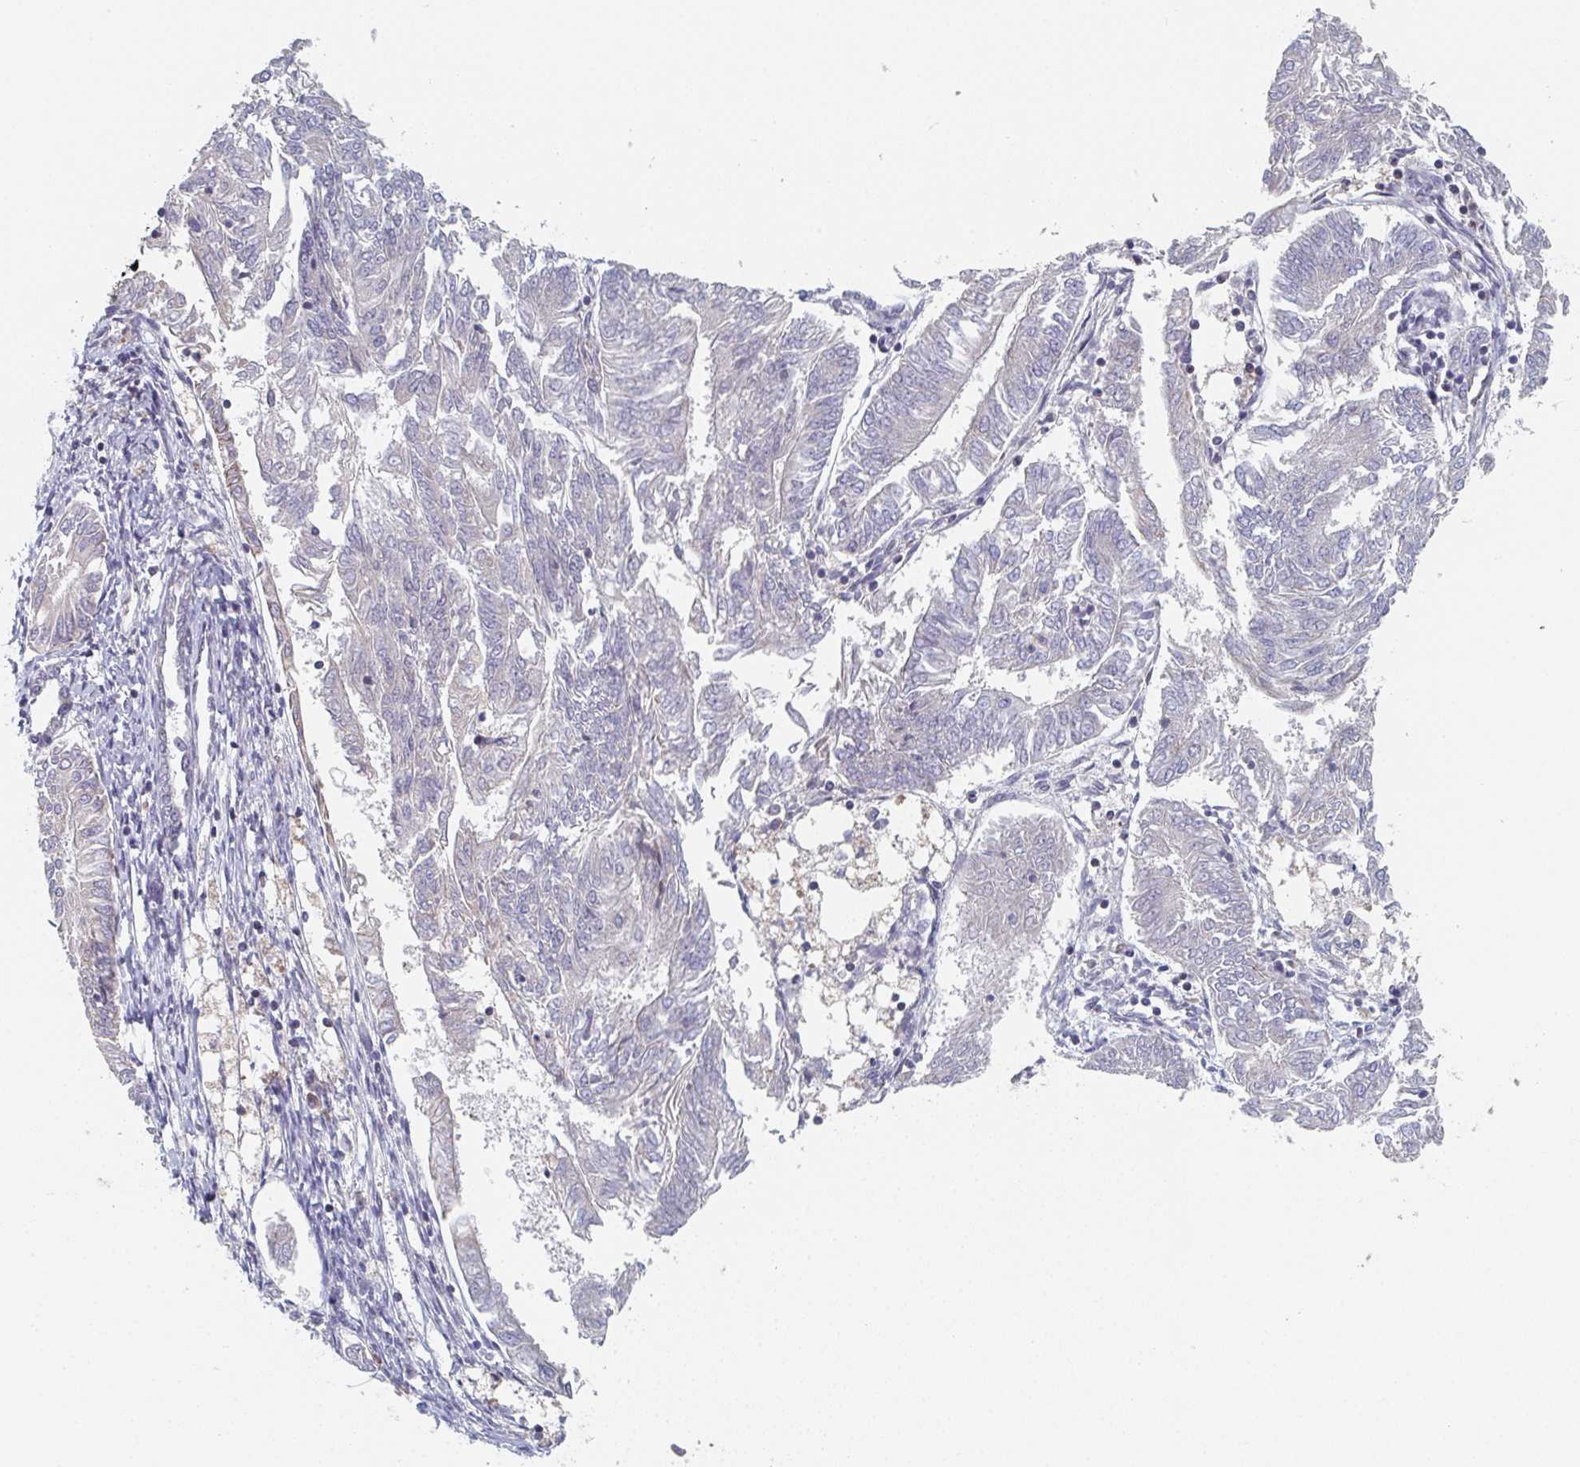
{"staining": {"intensity": "negative", "quantity": "none", "location": "none"}, "tissue": "endometrial cancer", "cell_type": "Tumor cells", "image_type": "cancer", "snomed": [{"axis": "morphology", "description": "Adenocarcinoma, NOS"}, {"axis": "topography", "description": "Endometrium"}], "caption": "Immunohistochemistry (IHC) photomicrograph of human adenocarcinoma (endometrial) stained for a protein (brown), which displays no staining in tumor cells.", "gene": "ELOVL1", "patient": {"sex": "female", "age": 58}}